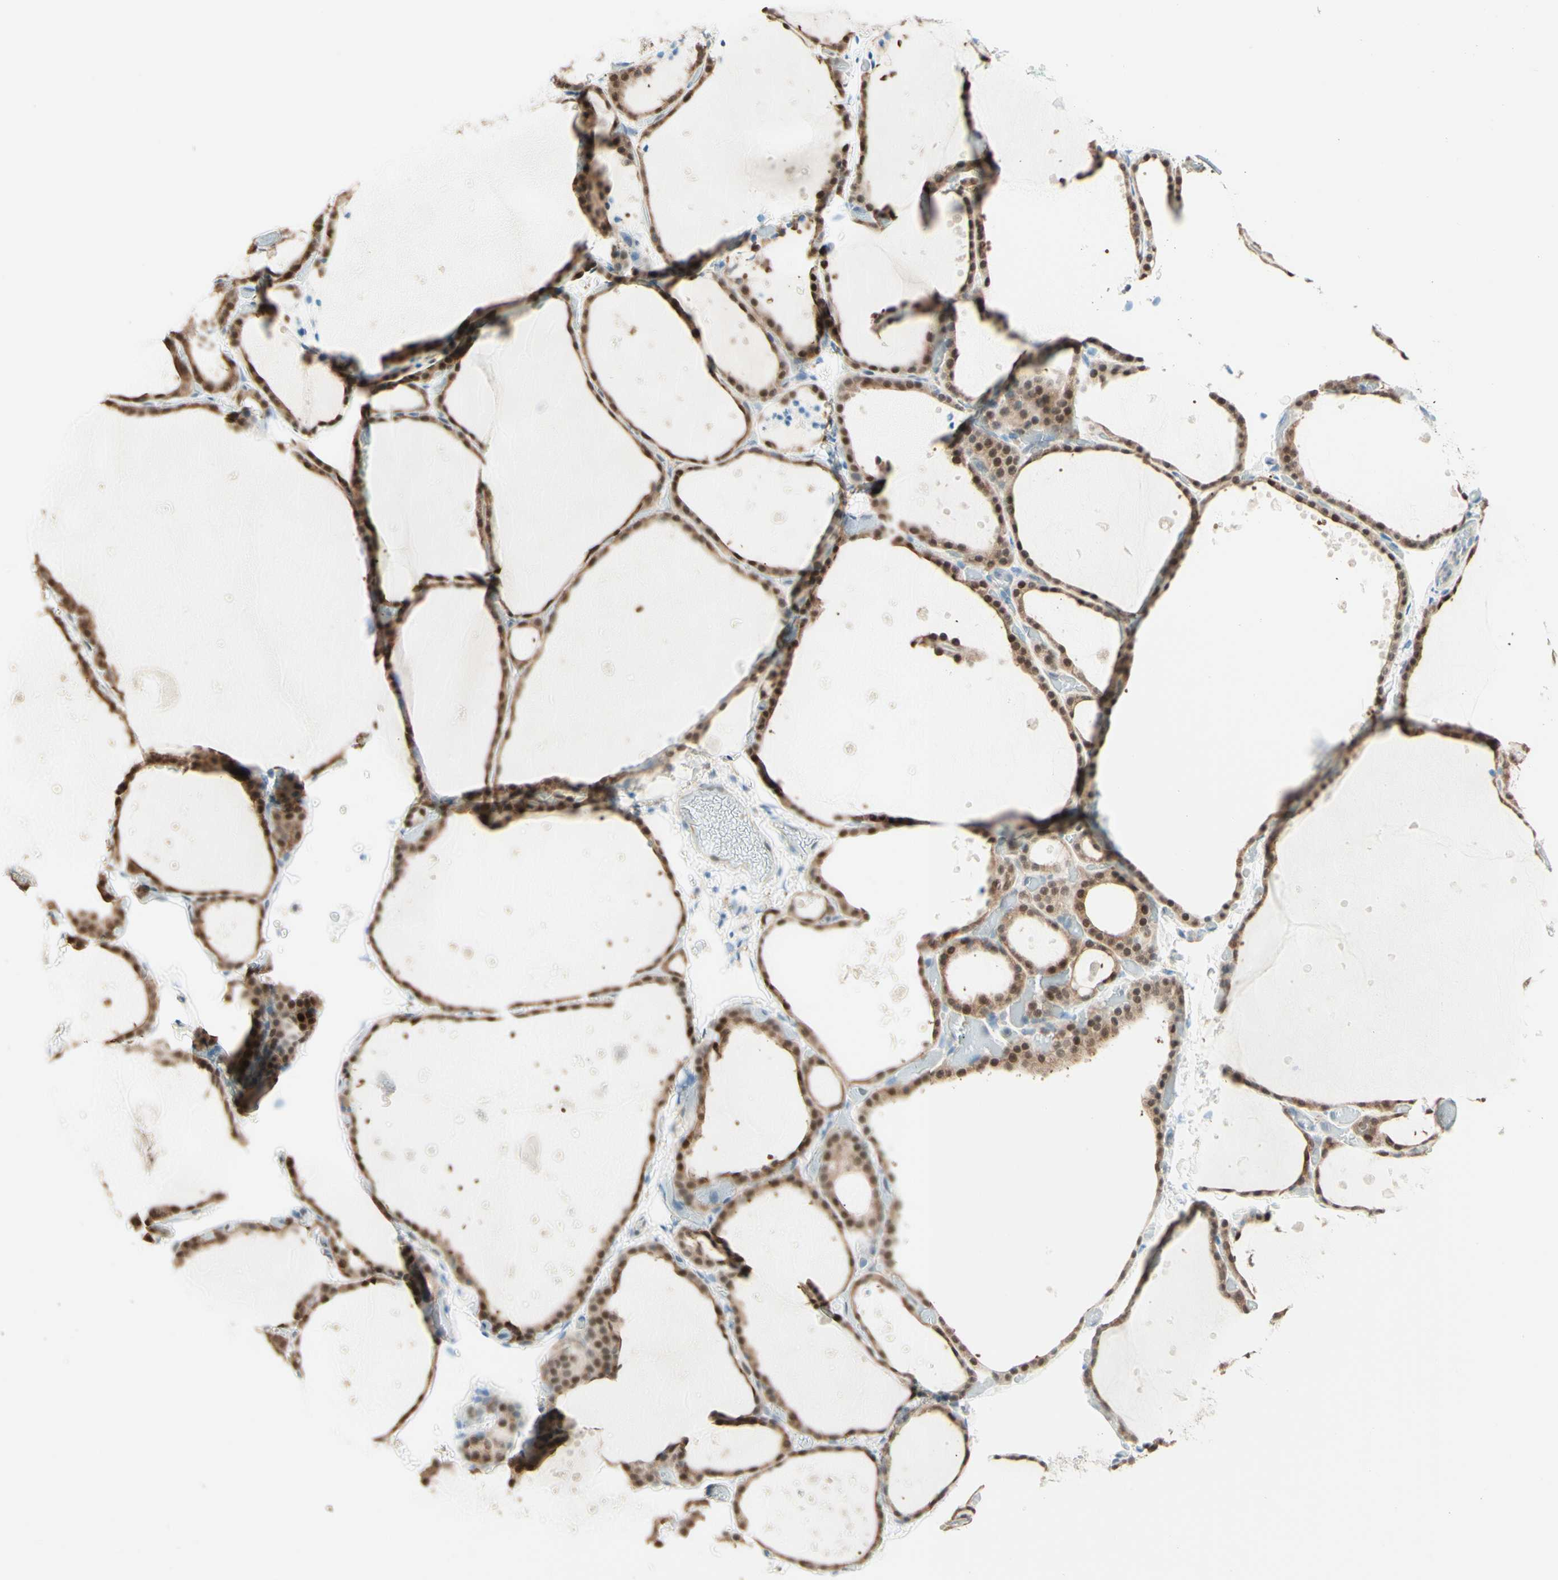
{"staining": {"intensity": "moderate", "quantity": ">75%", "location": "cytoplasmic/membranous,nuclear"}, "tissue": "thyroid gland", "cell_type": "Glandular cells", "image_type": "normal", "snomed": [{"axis": "morphology", "description": "Normal tissue, NOS"}, {"axis": "topography", "description": "Thyroid gland"}], "caption": "Immunohistochemical staining of normal thyroid gland displays medium levels of moderate cytoplasmic/membranous,nuclear staining in approximately >75% of glandular cells. The staining was performed using DAB (3,3'-diaminobenzidine), with brown indicating positive protein expression. Nuclei are stained blue with hematoxylin.", "gene": "UPK3B", "patient": {"sex": "female", "age": 44}}